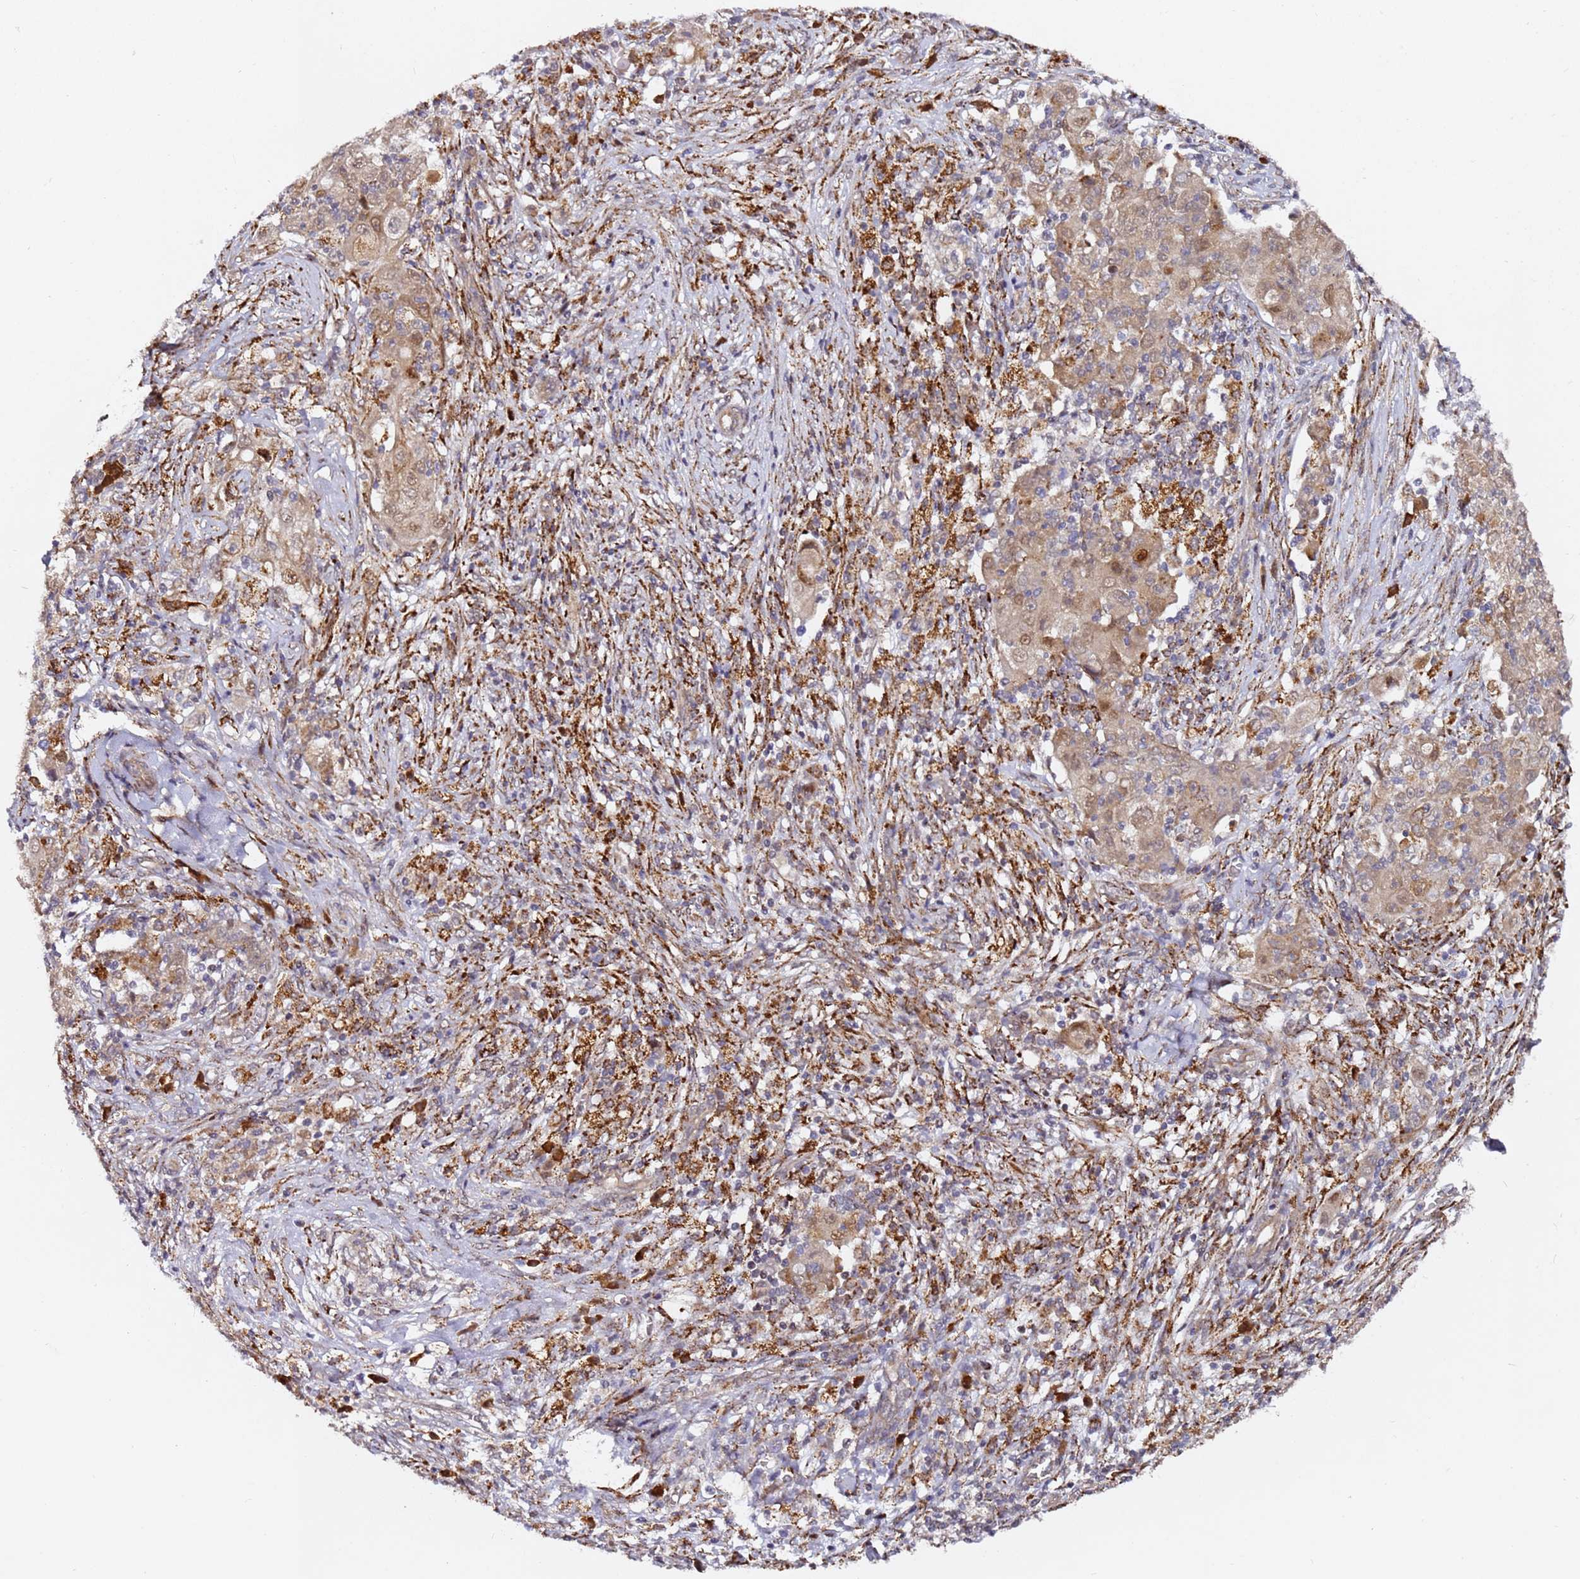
{"staining": {"intensity": "weak", "quantity": ">75%", "location": "cytoplasmic/membranous"}, "tissue": "ovarian cancer", "cell_type": "Tumor cells", "image_type": "cancer", "snomed": [{"axis": "morphology", "description": "Carcinoma, endometroid"}, {"axis": "topography", "description": "Ovary"}], "caption": "Weak cytoplasmic/membranous positivity is identified in approximately >75% of tumor cells in endometroid carcinoma (ovarian).", "gene": "ALG11", "patient": {"sex": "female", "age": 42}}